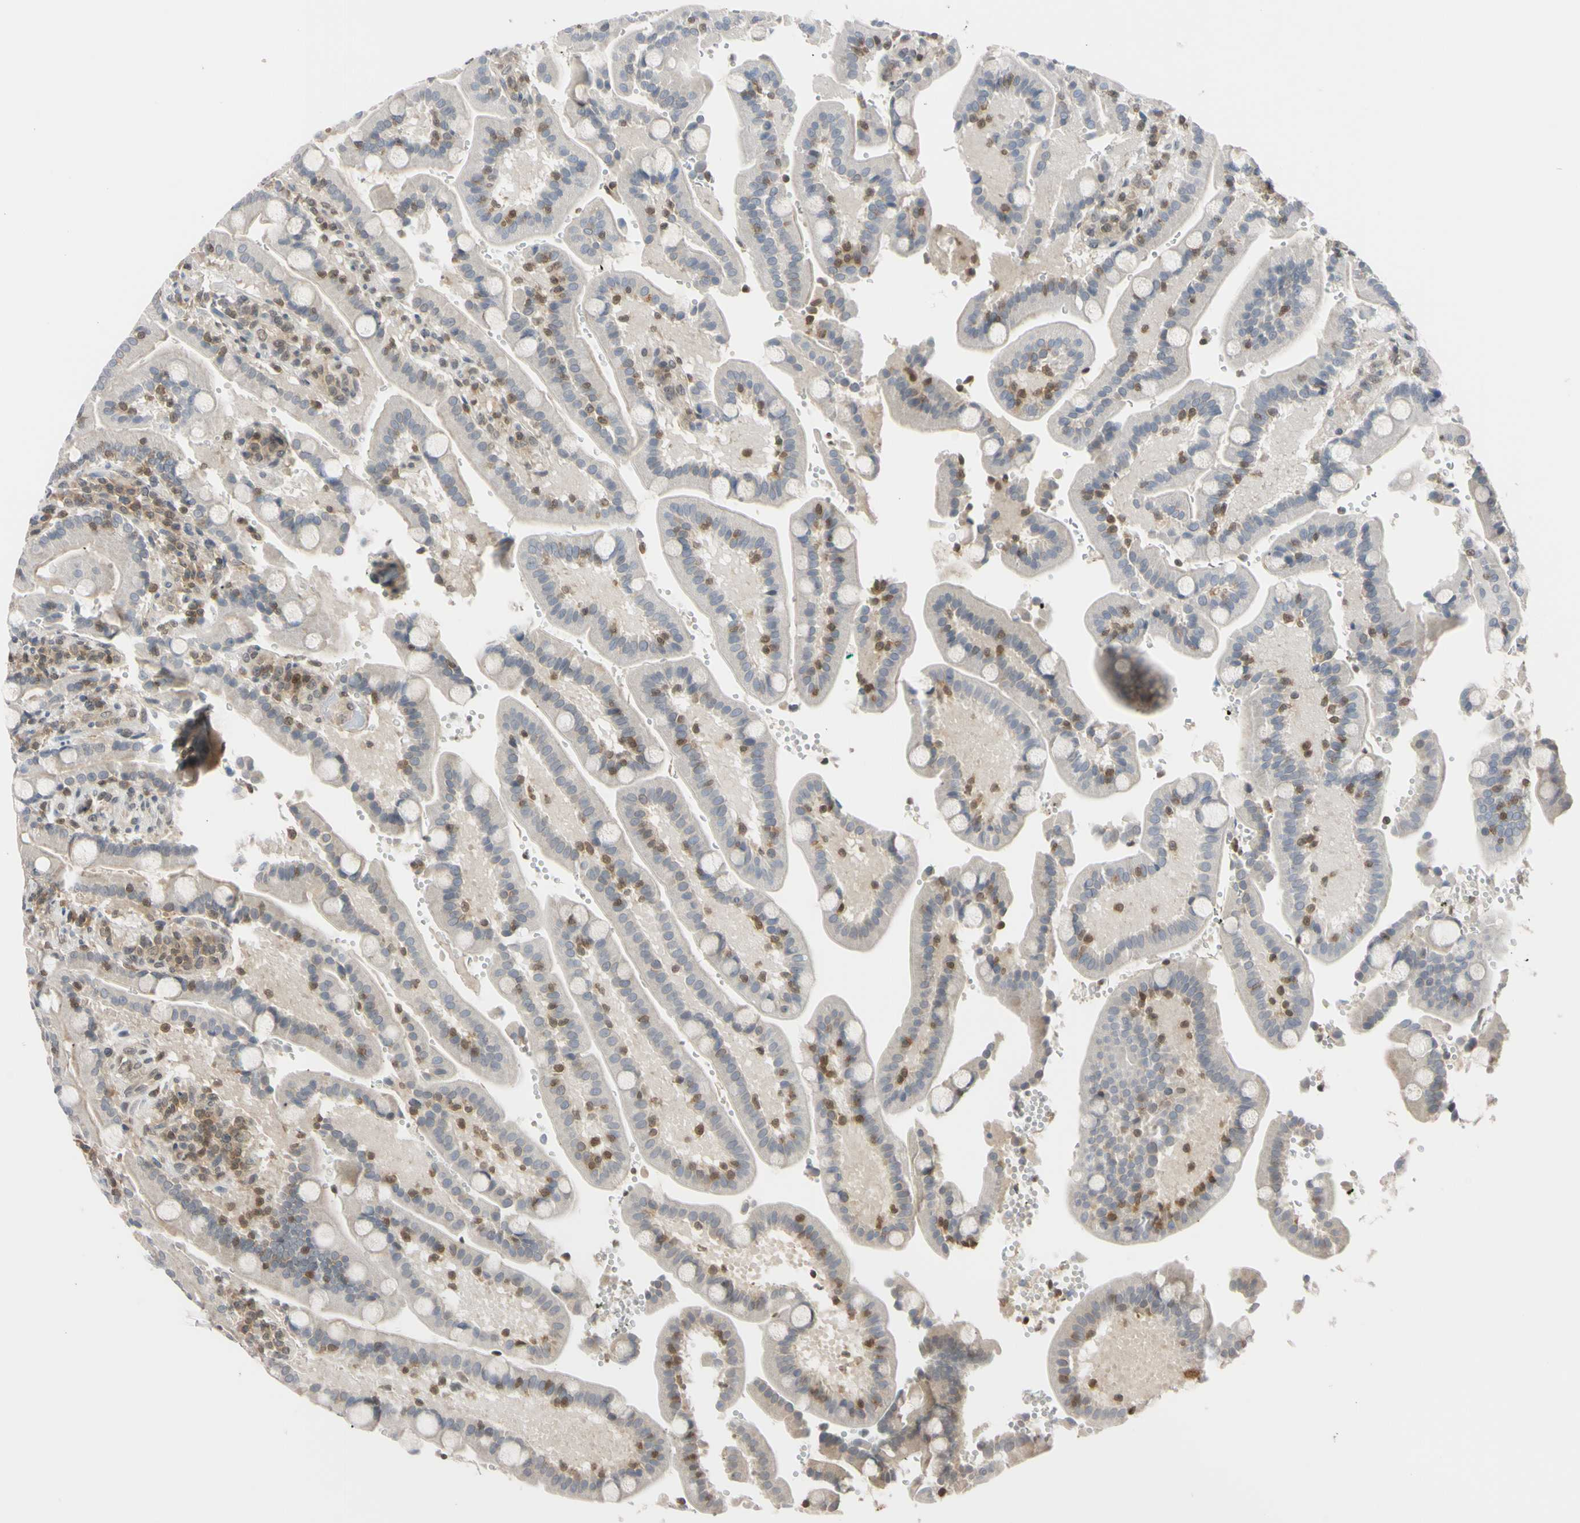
{"staining": {"intensity": "weak", "quantity": "25%-75%", "location": "cytoplasmic/membranous"}, "tissue": "duodenum", "cell_type": "Glandular cells", "image_type": "normal", "snomed": [{"axis": "morphology", "description": "Normal tissue, NOS"}, {"axis": "topography", "description": "Small intestine, NOS"}], "caption": "A brown stain highlights weak cytoplasmic/membranous staining of a protein in glandular cells of benign human duodenum.", "gene": "UBE2I", "patient": {"sex": "female", "age": 71}}